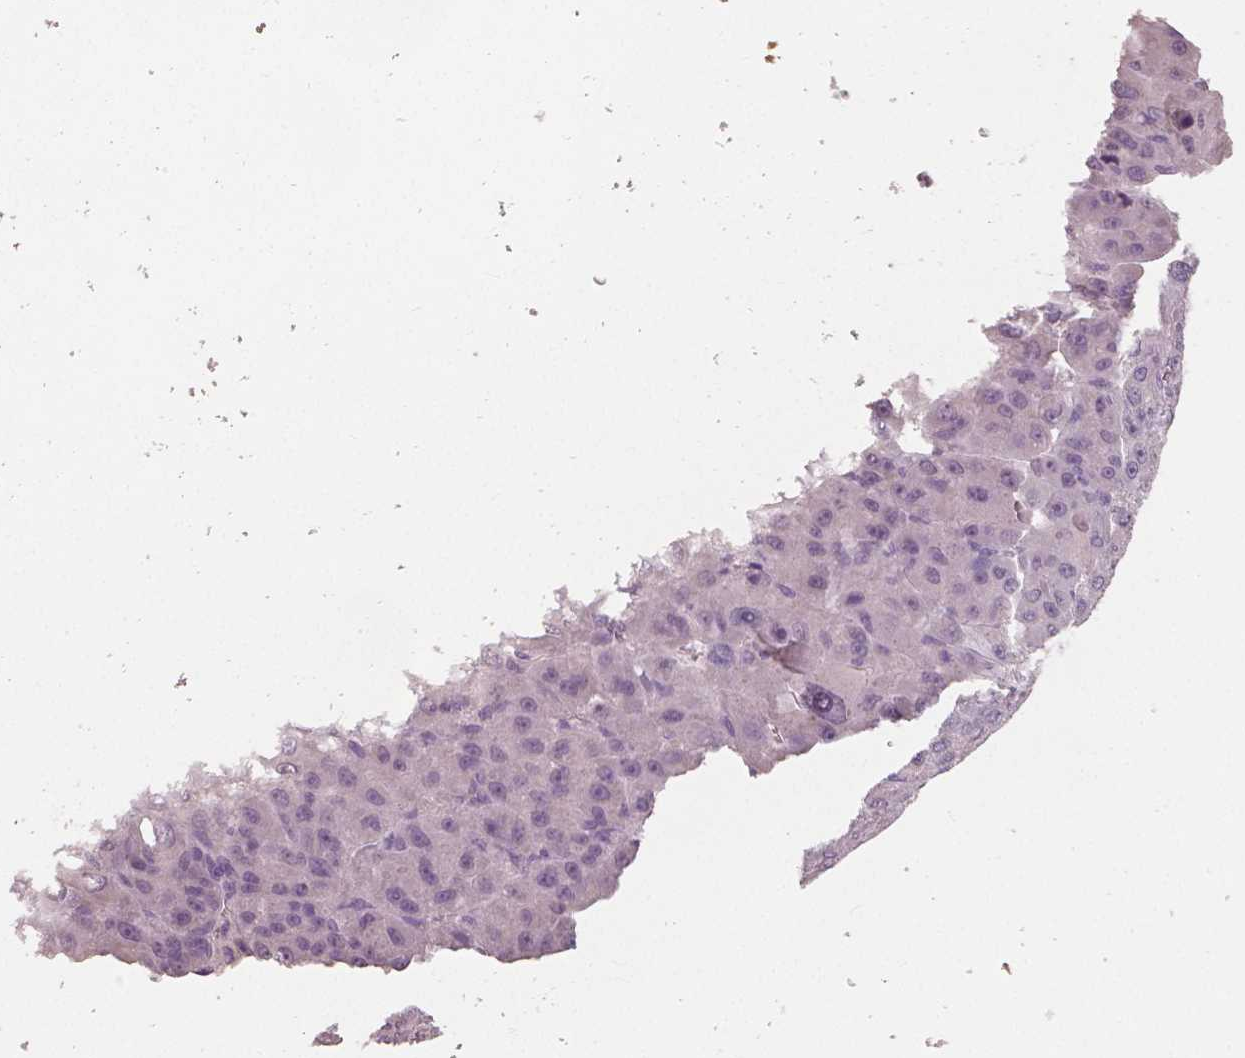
{"staining": {"intensity": "negative", "quantity": "none", "location": "none"}, "tissue": "liver cancer", "cell_type": "Tumor cells", "image_type": "cancer", "snomed": [{"axis": "morphology", "description": "Carcinoma, Hepatocellular, NOS"}, {"axis": "topography", "description": "Liver"}], "caption": "High magnification brightfield microscopy of liver hepatocellular carcinoma stained with DAB (brown) and counterstained with hematoxylin (blue): tumor cells show no significant expression.", "gene": "NECAB1", "patient": {"sex": "male", "age": 76}}